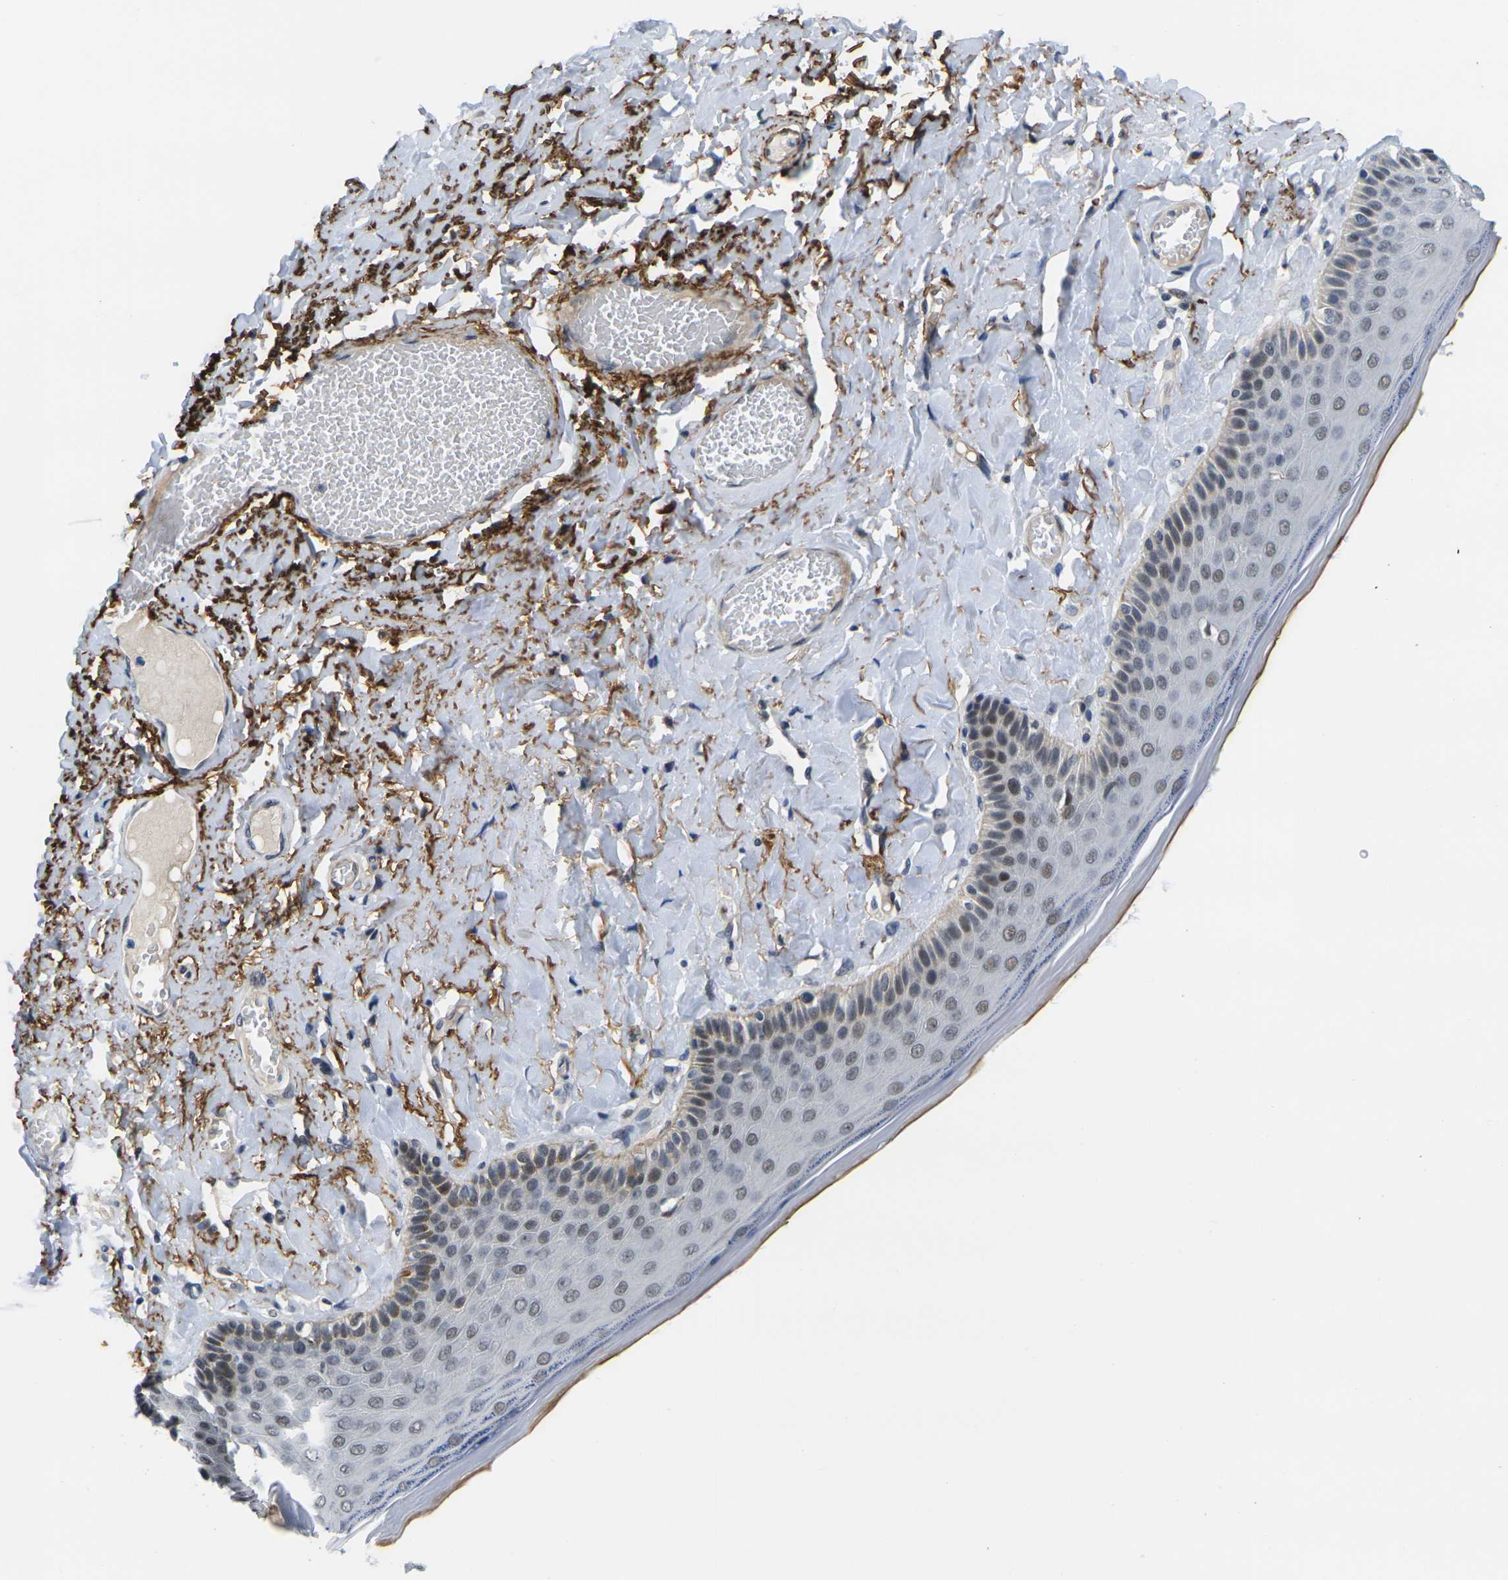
{"staining": {"intensity": "moderate", "quantity": "25%-75%", "location": "nuclear"}, "tissue": "skin", "cell_type": "Epidermal cells", "image_type": "normal", "snomed": [{"axis": "morphology", "description": "Normal tissue, NOS"}, {"axis": "topography", "description": "Anal"}], "caption": "Protein positivity by IHC displays moderate nuclear positivity in about 25%-75% of epidermal cells in unremarkable skin.", "gene": "RBM7", "patient": {"sex": "male", "age": 69}}